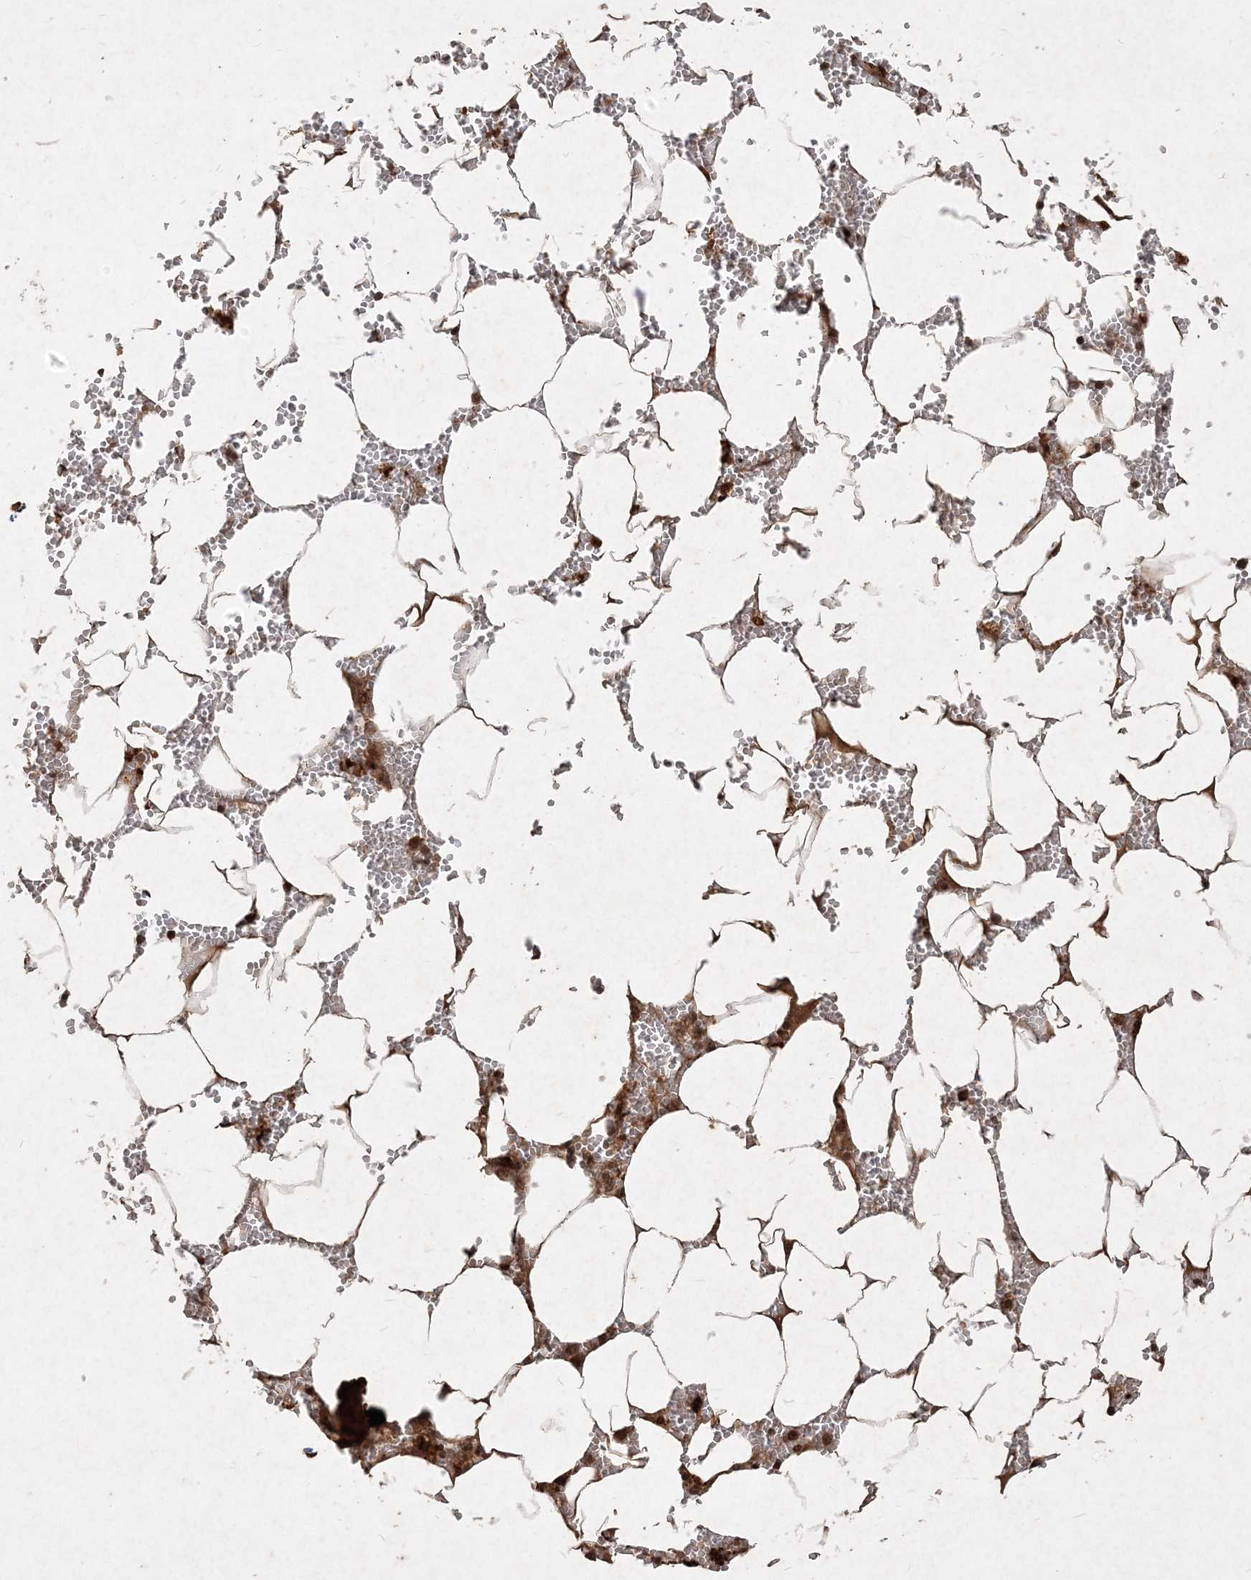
{"staining": {"intensity": "moderate", "quantity": "25%-75%", "location": "cytoplasmic/membranous"}, "tissue": "bone marrow", "cell_type": "Hematopoietic cells", "image_type": "normal", "snomed": [{"axis": "morphology", "description": "Normal tissue, NOS"}, {"axis": "topography", "description": "Bone marrow"}], "caption": "Immunohistochemistry histopathology image of benign bone marrow stained for a protein (brown), which reveals medium levels of moderate cytoplasmic/membranous staining in about 25%-75% of hematopoietic cells.", "gene": "NARS1", "patient": {"sex": "male", "age": 70}}